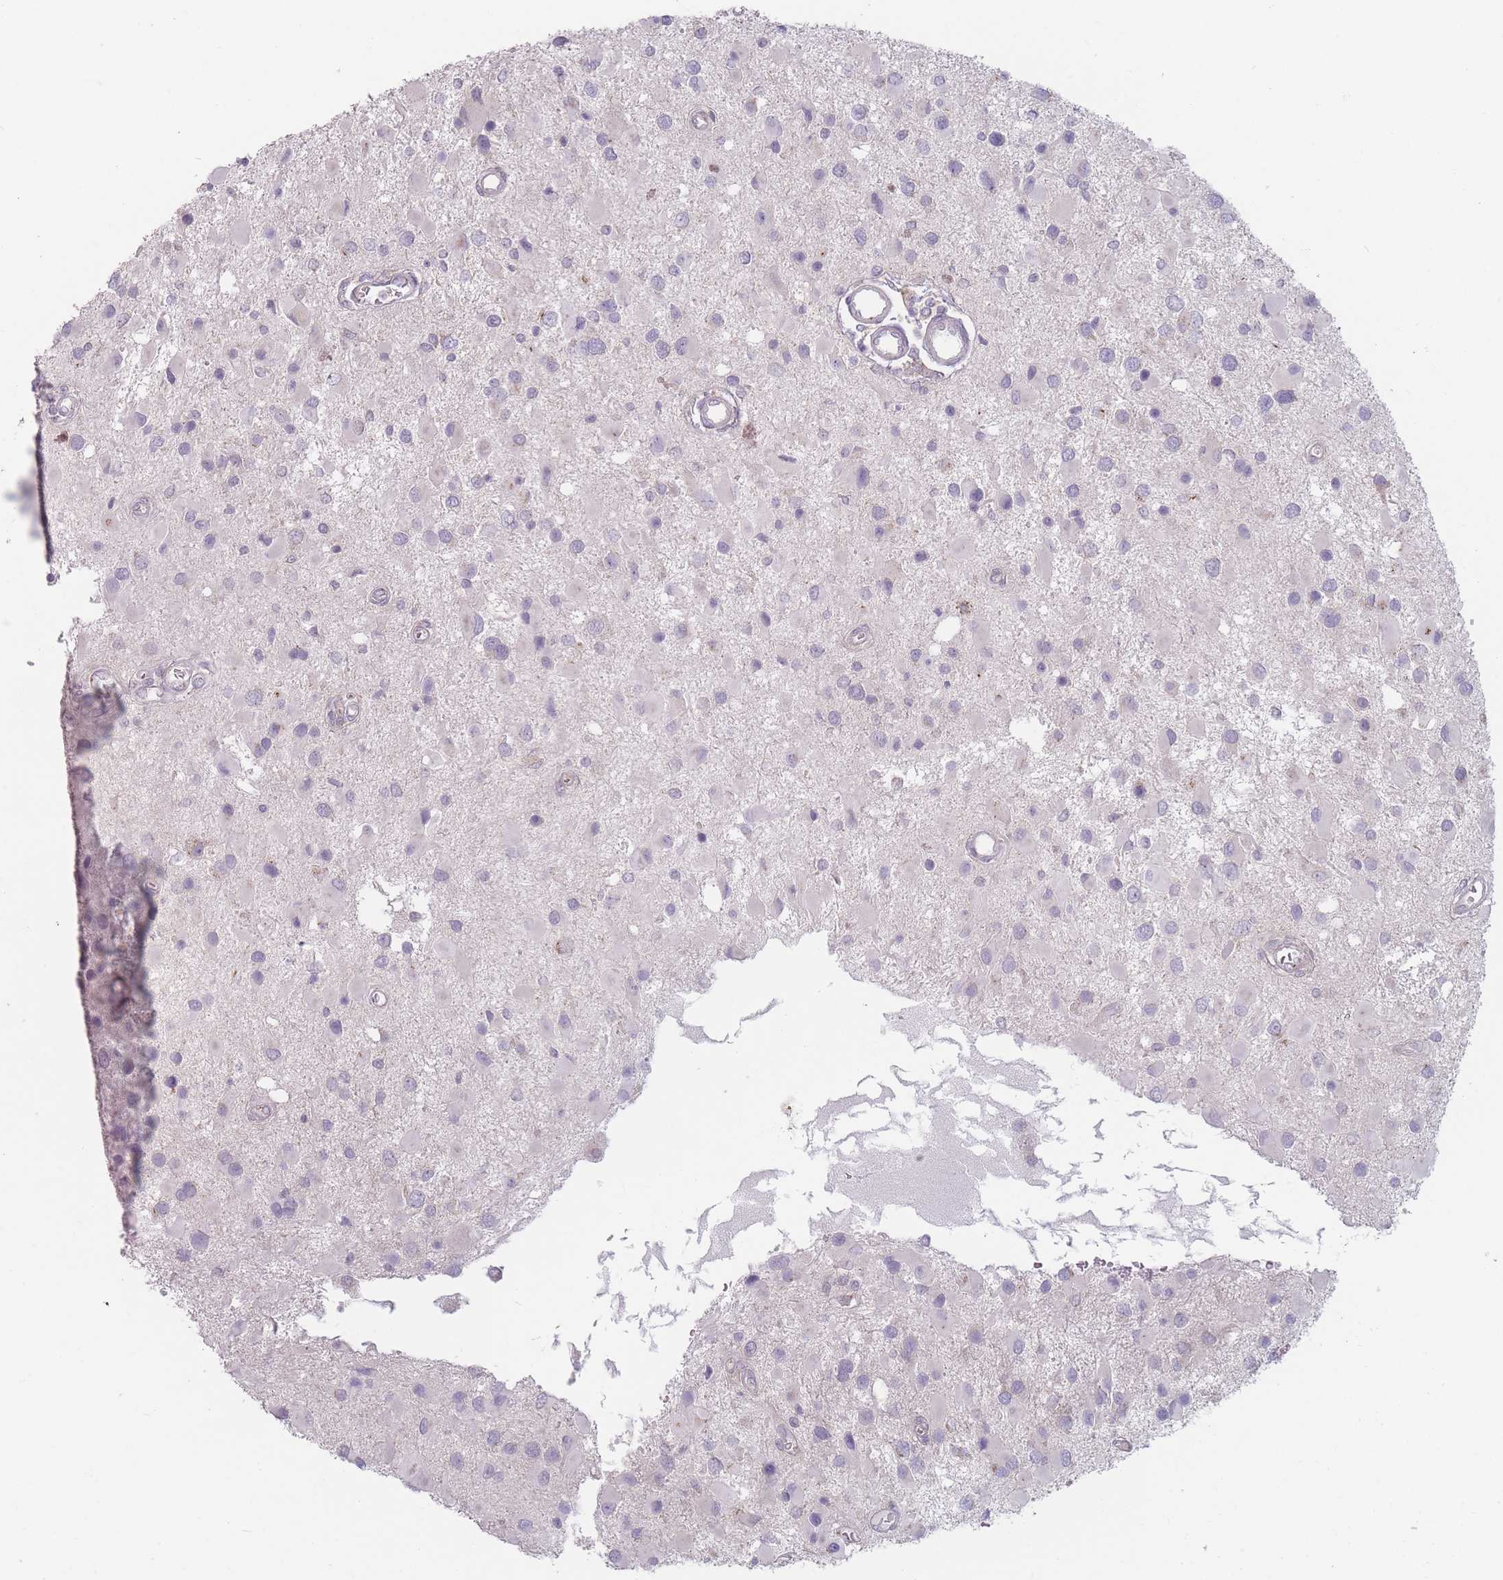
{"staining": {"intensity": "negative", "quantity": "none", "location": "none"}, "tissue": "glioma", "cell_type": "Tumor cells", "image_type": "cancer", "snomed": [{"axis": "morphology", "description": "Glioma, malignant, High grade"}, {"axis": "topography", "description": "Brain"}], "caption": "An IHC photomicrograph of glioma is shown. There is no staining in tumor cells of glioma. (Stains: DAB (3,3'-diaminobenzidine) immunohistochemistry with hematoxylin counter stain, Microscopy: brightfield microscopy at high magnification).", "gene": "AKAIN1", "patient": {"sex": "male", "age": 53}}